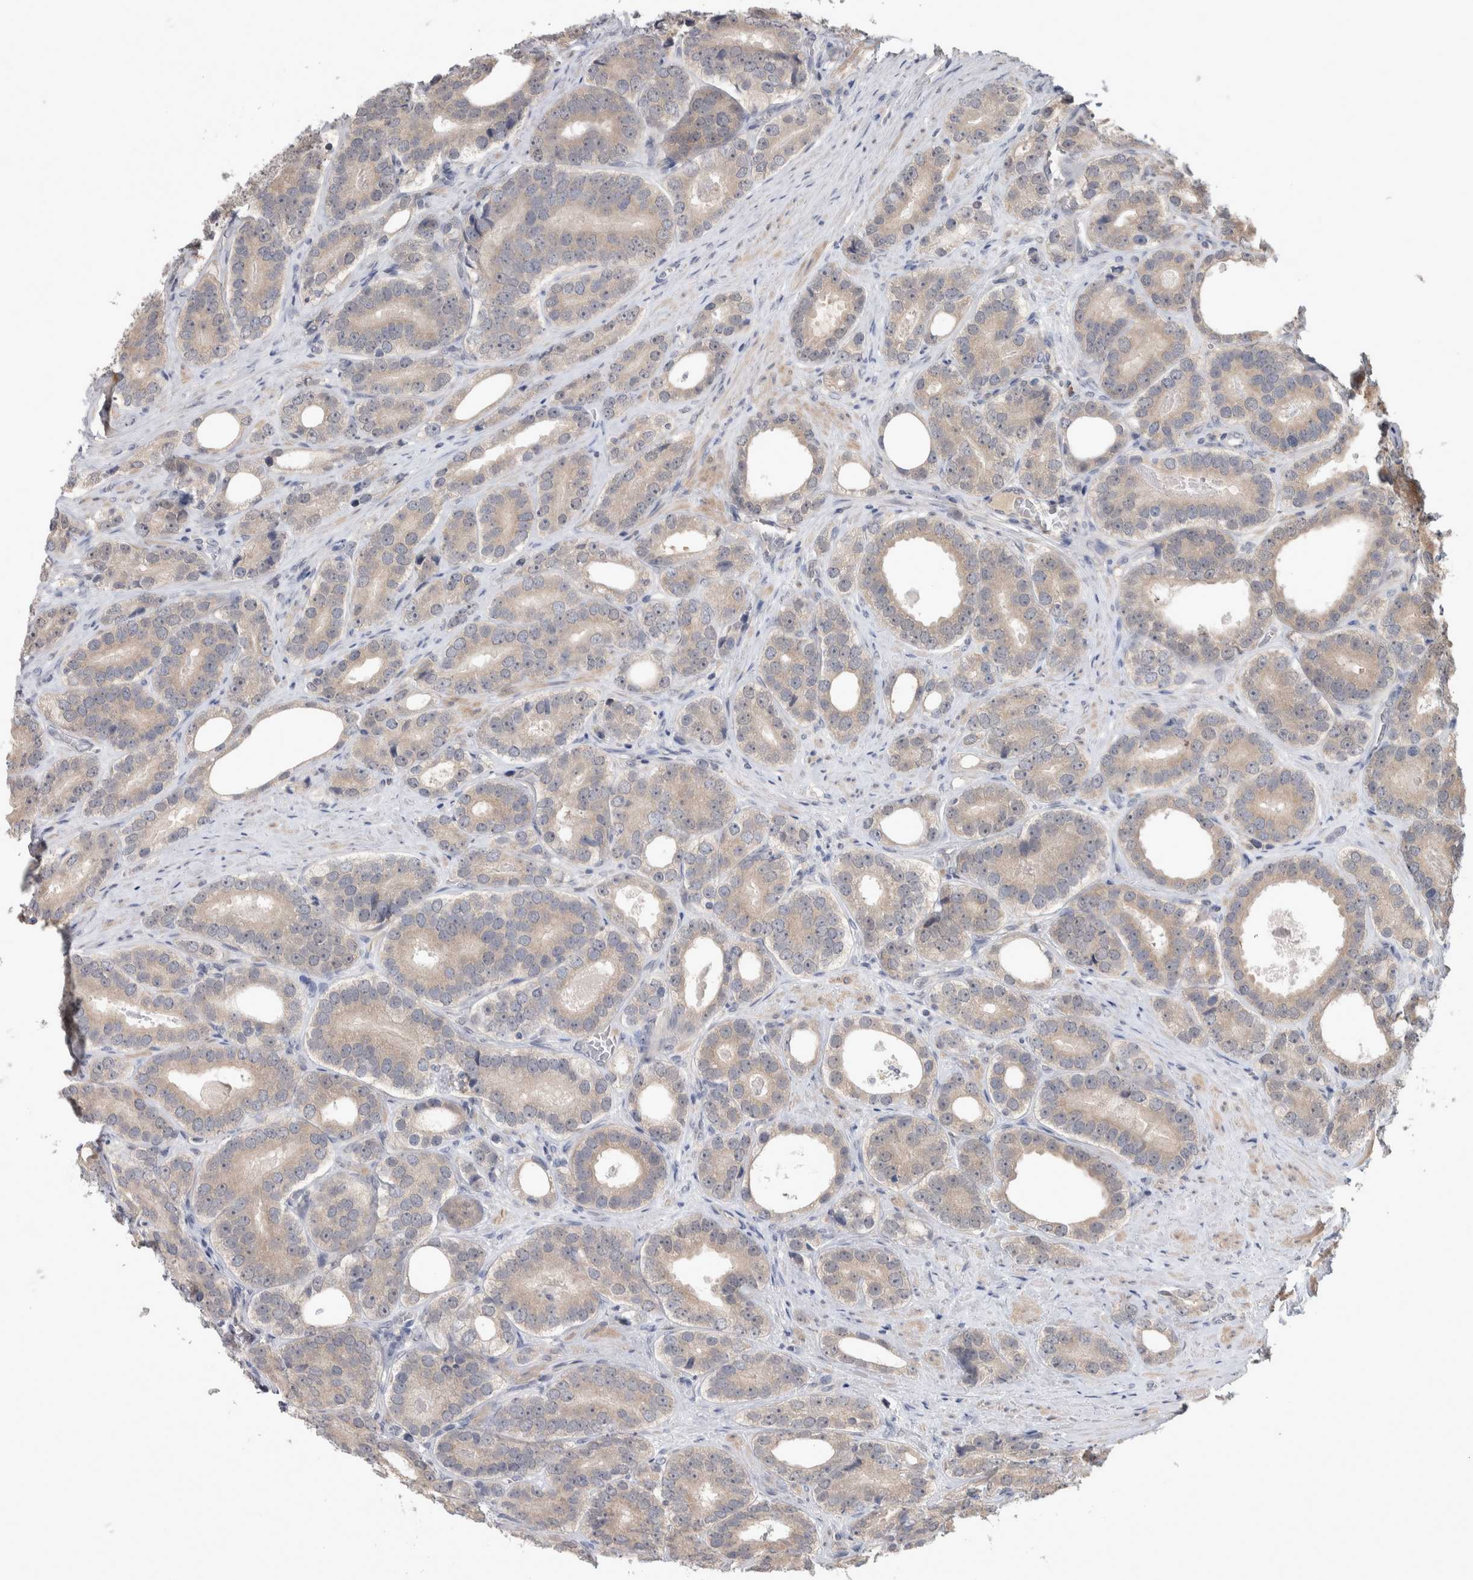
{"staining": {"intensity": "weak", "quantity": ">75%", "location": "cytoplasmic/membranous"}, "tissue": "prostate cancer", "cell_type": "Tumor cells", "image_type": "cancer", "snomed": [{"axis": "morphology", "description": "Adenocarcinoma, High grade"}, {"axis": "topography", "description": "Prostate"}], "caption": "High-grade adenocarcinoma (prostate) was stained to show a protein in brown. There is low levels of weak cytoplasmic/membranous staining in about >75% of tumor cells.", "gene": "CUL2", "patient": {"sex": "male", "age": 56}}